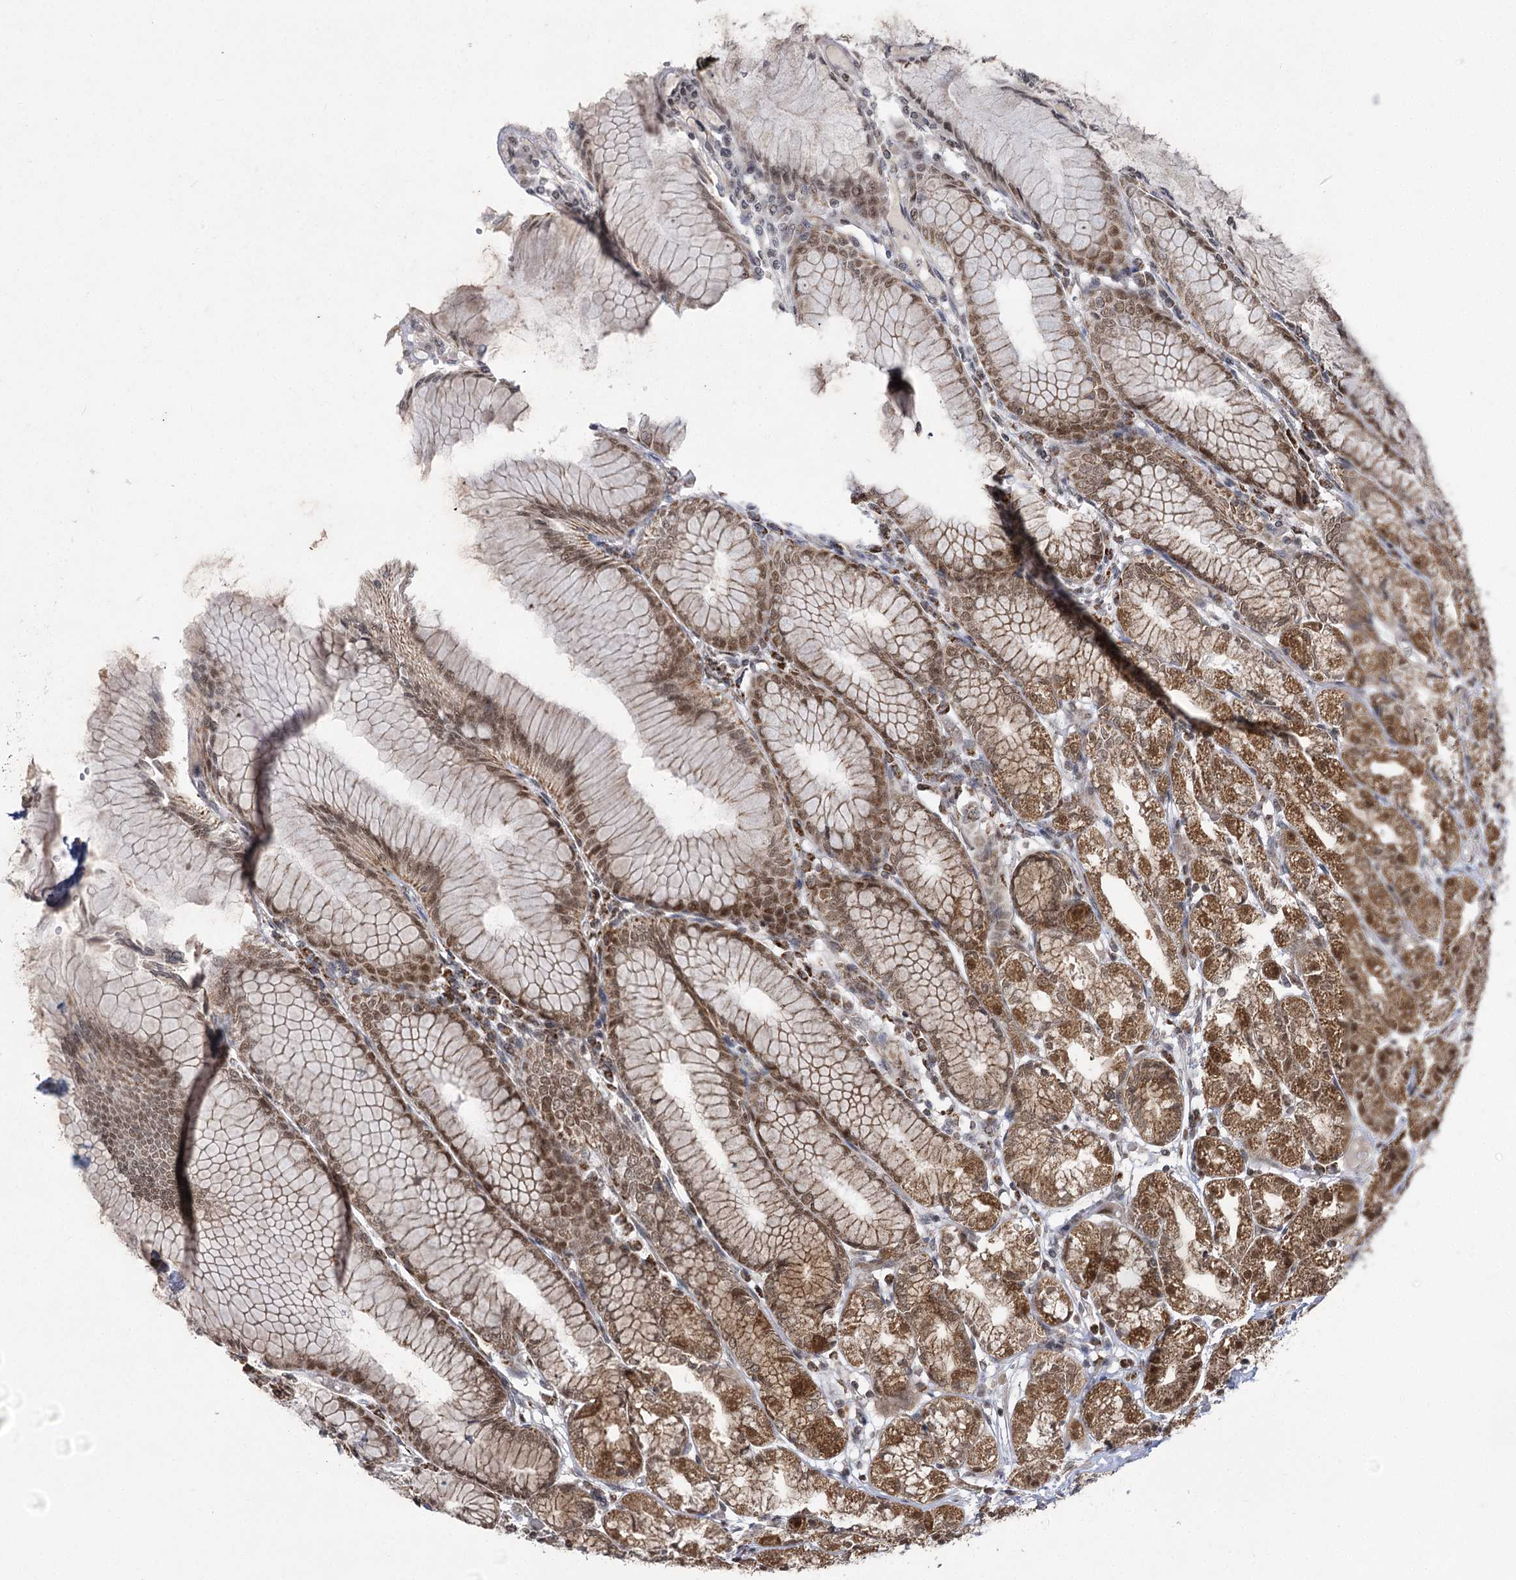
{"staining": {"intensity": "strong", "quantity": ">75%", "location": "cytoplasmic/membranous,nuclear"}, "tissue": "stomach", "cell_type": "Glandular cells", "image_type": "normal", "snomed": [{"axis": "morphology", "description": "Normal tissue, NOS"}, {"axis": "topography", "description": "Stomach"}], "caption": "Immunohistochemistry (IHC) image of benign stomach stained for a protein (brown), which demonstrates high levels of strong cytoplasmic/membranous,nuclear staining in approximately >75% of glandular cells.", "gene": "SLC4A1AP", "patient": {"sex": "female", "age": 57}}